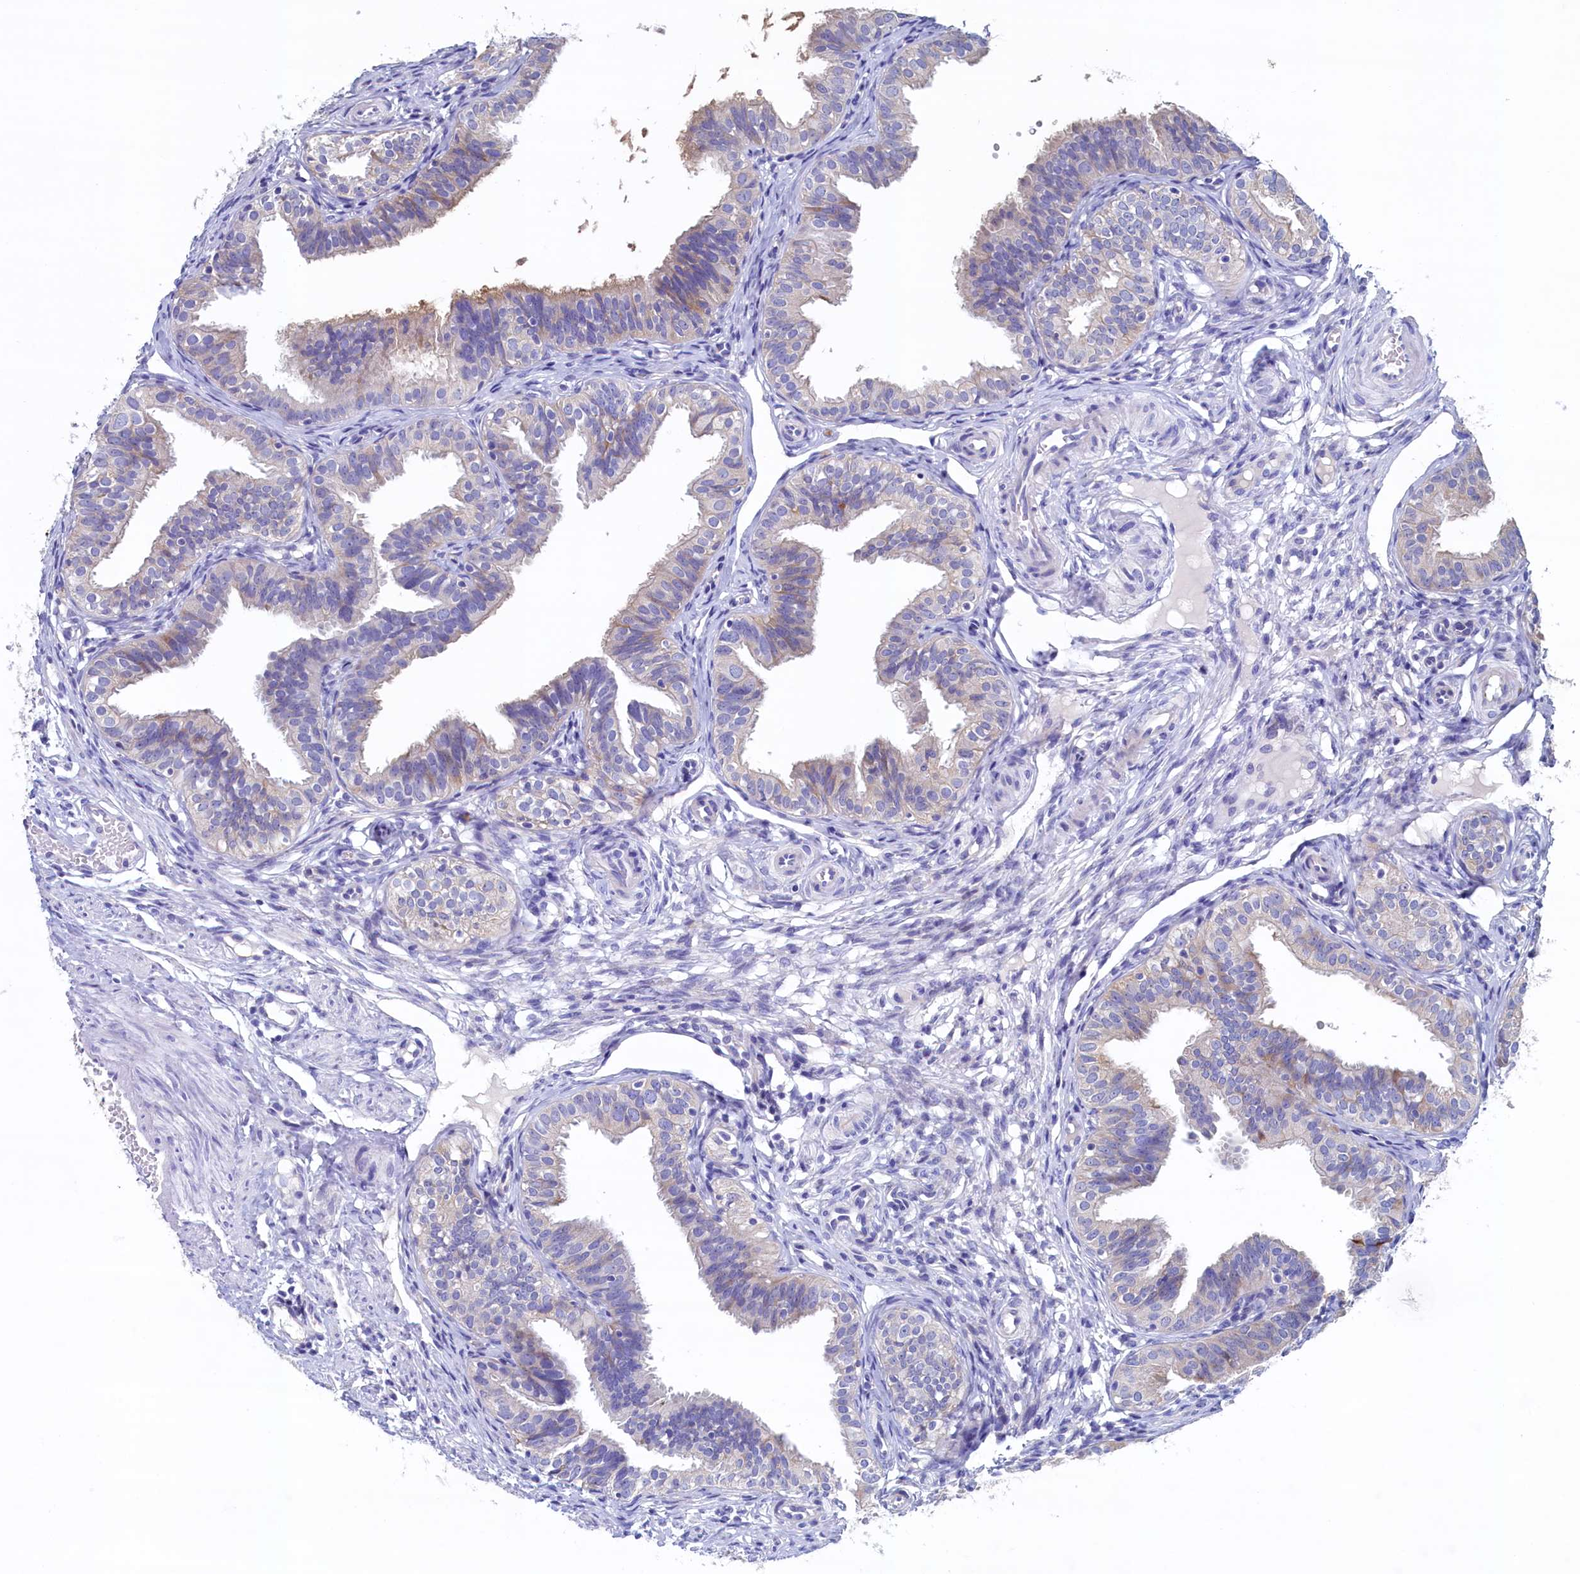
{"staining": {"intensity": "weak", "quantity": "<25%", "location": "cytoplasmic/membranous"}, "tissue": "fallopian tube", "cell_type": "Glandular cells", "image_type": "normal", "snomed": [{"axis": "morphology", "description": "Normal tissue, NOS"}, {"axis": "topography", "description": "Fallopian tube"}], "caption": "IHC of benign human fallopian tube shows no staining in glandular cells.", "gene": "CBLIF", "patient": {"sex": "female", "age": 35}}